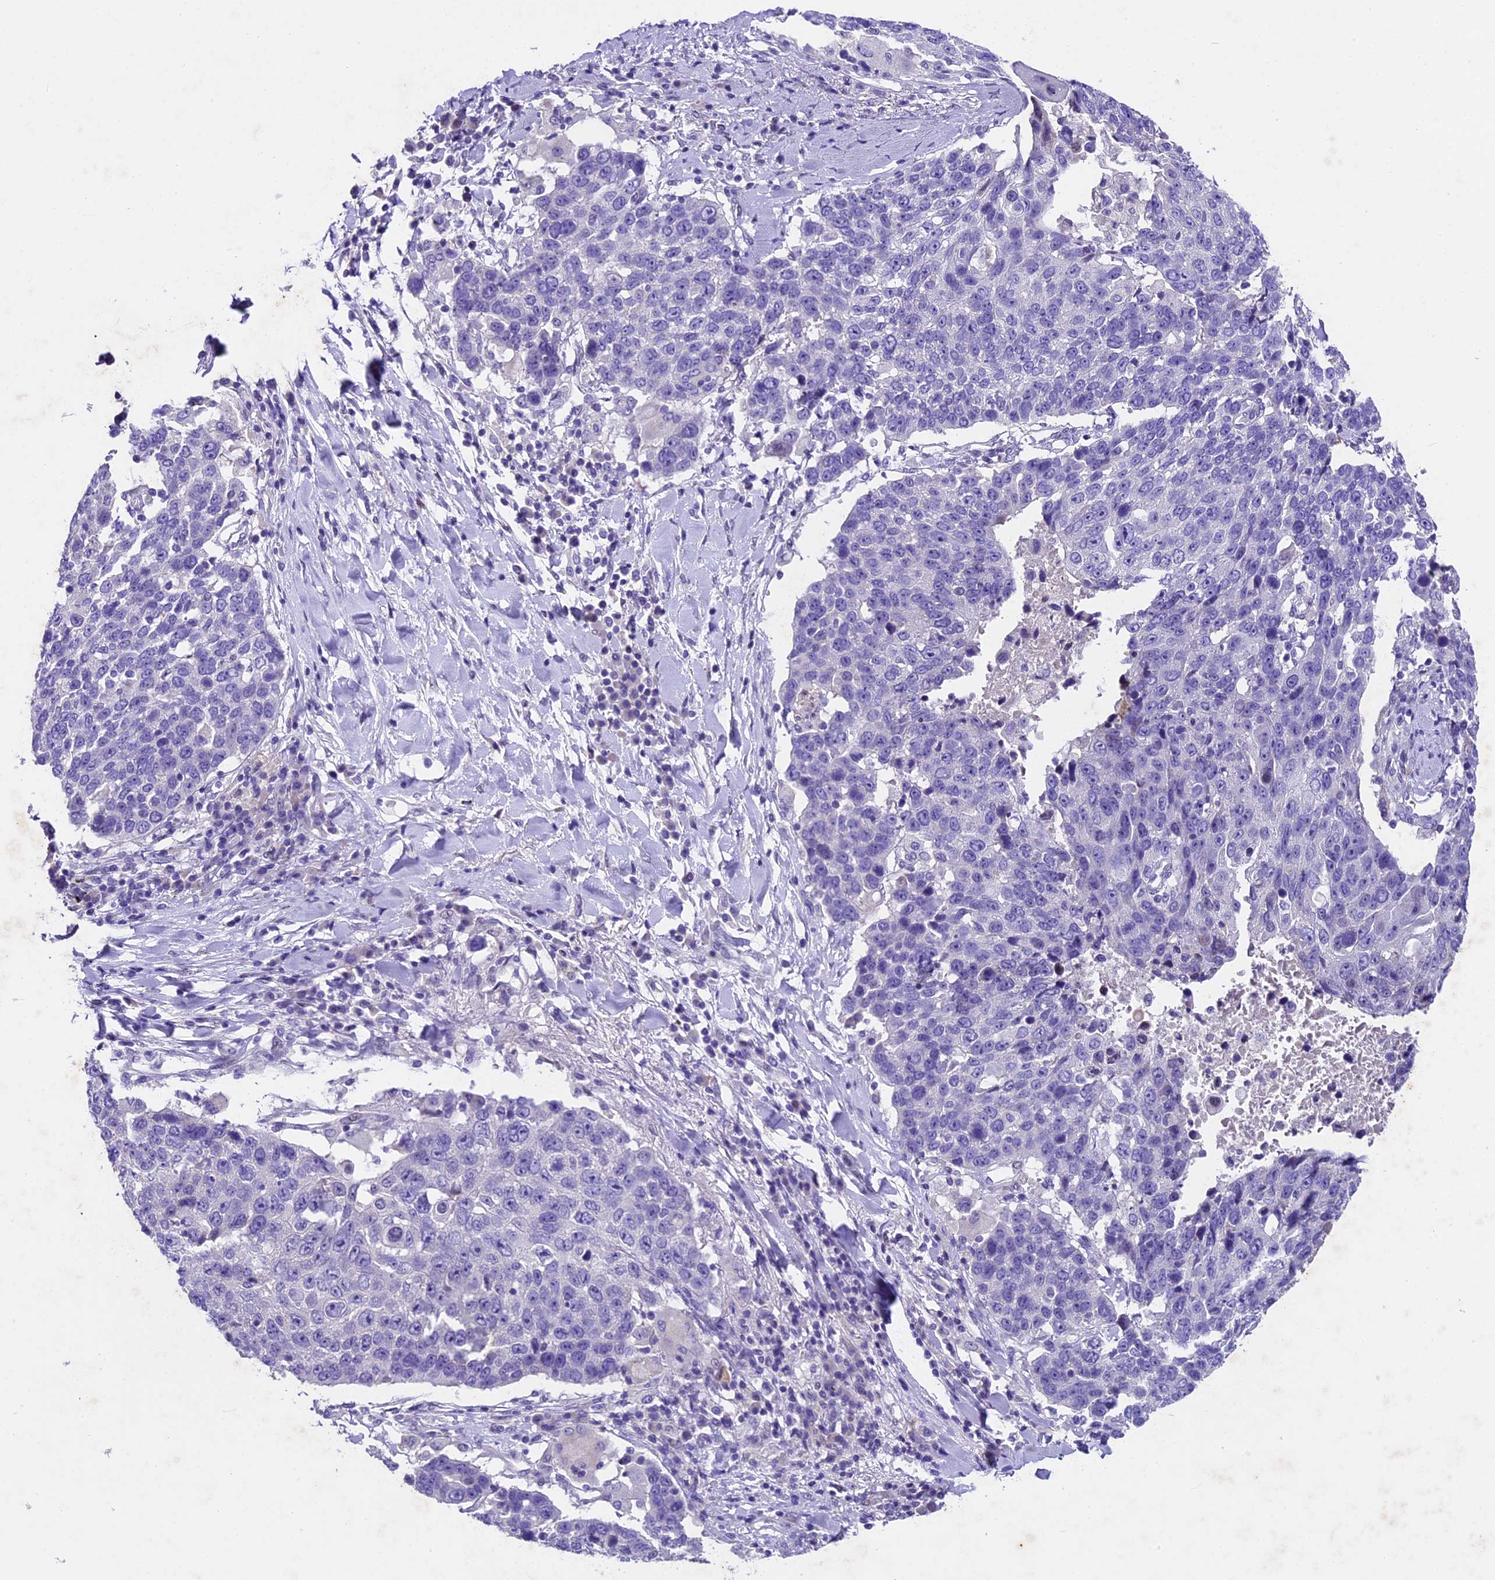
{"staining": {"intensity": "negative", "quantity": "none", "location": "none"}, "tissue": "lung cancer", "cell_type": "Tumor cells", "image_type": "cancer", "snomed": [{"axis": "morphology", "description": "Squamous cell carcinoma, NOS"}, {"axis": "topography", "description": "Lung"}], "caption": "Immunohistochemistry histopathology image of human lung squamous cell carcinoma stained for a protein (brown), which demonstrates no positivity in tumor cells. (DAB (3,3'-diaminobenzidine) immunohistochemistry, high magnification).", "gene": "IFT140", "patient": {"sex": "male", "age": 66}}